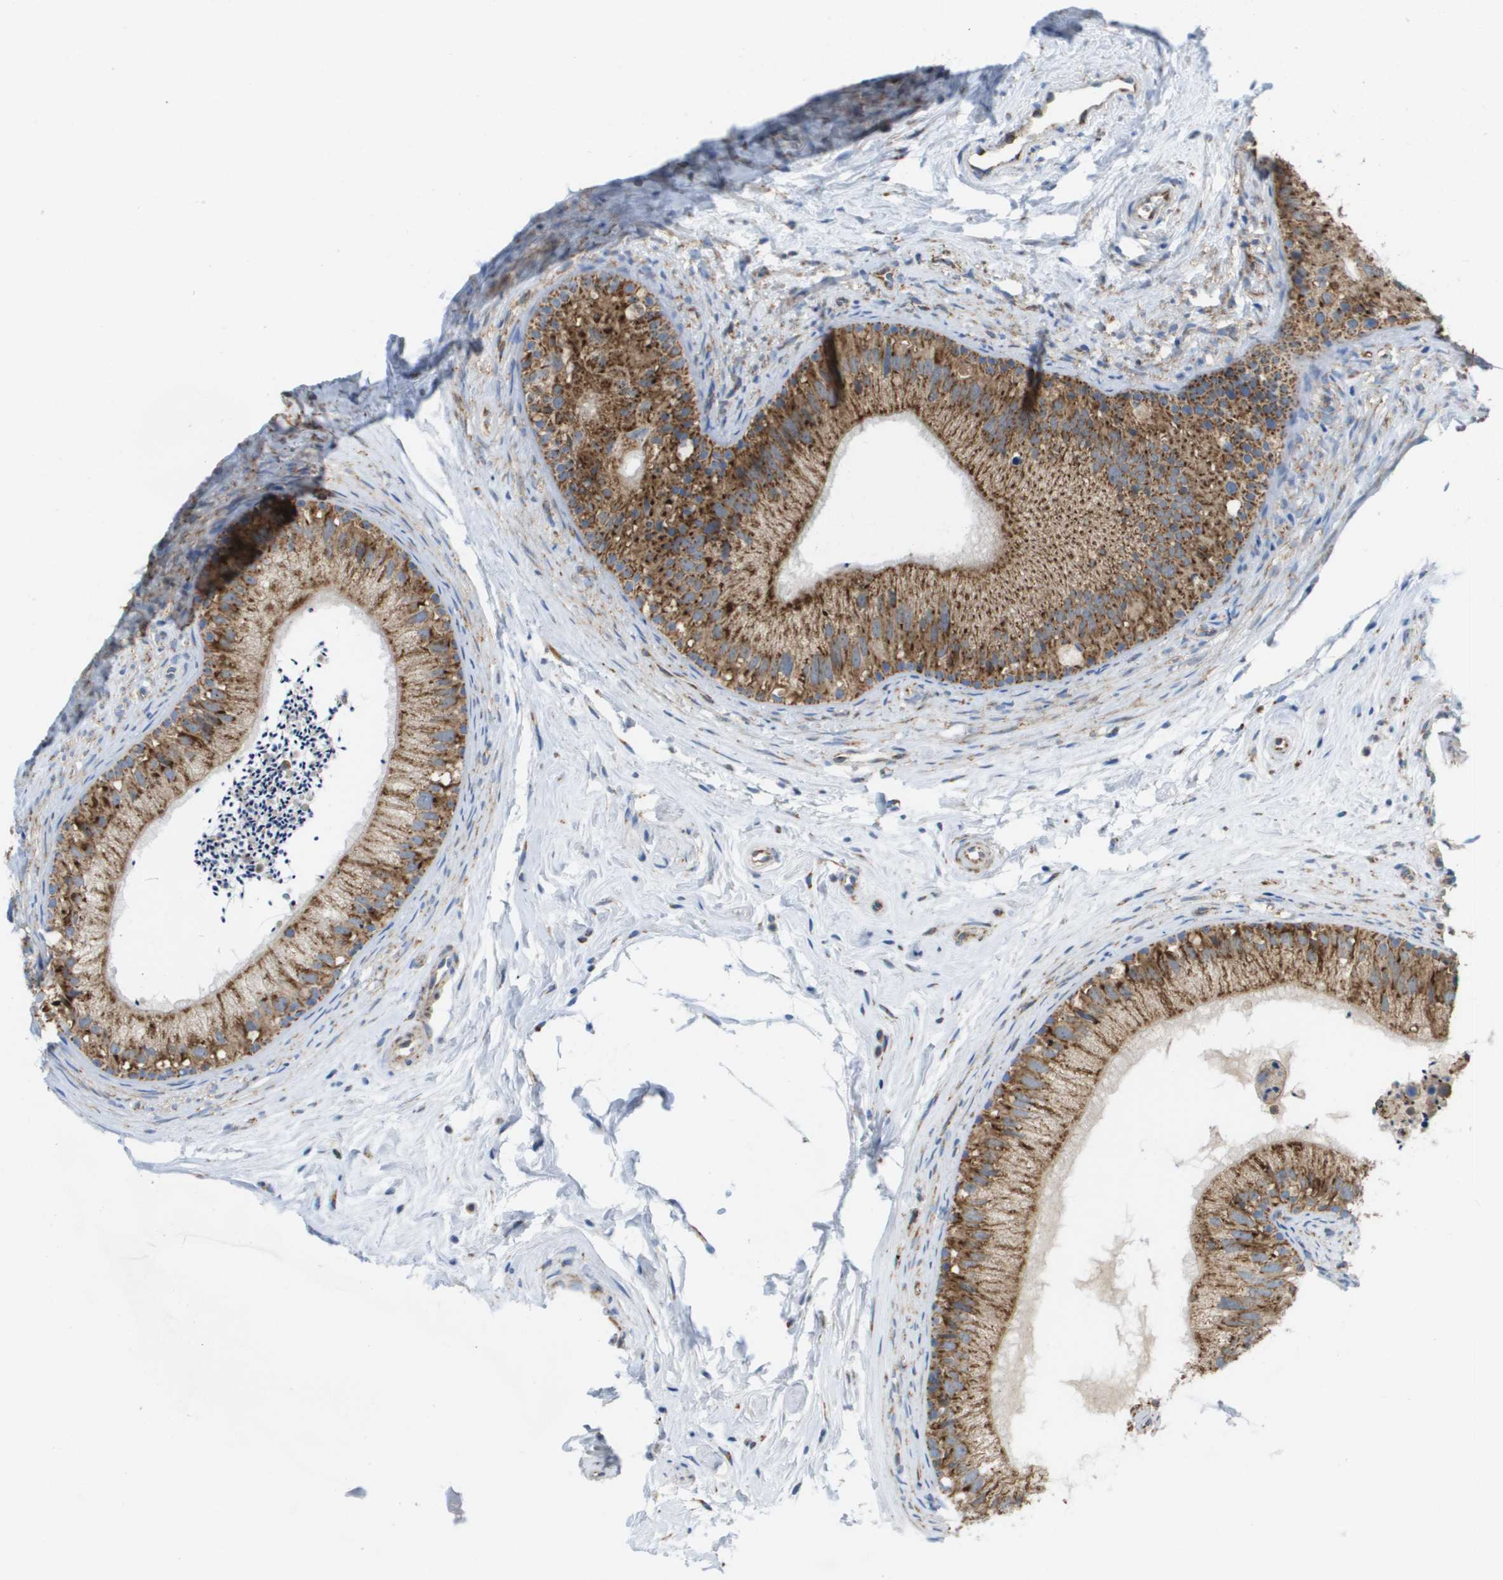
{"staining": {"intensity": "moderate", "quantity": ">75%", "location": "cytoplasmic/membranous"}, "tissue": "epididymis", "cell_type": "Glandular cells", "image_type": "normal", "snomed": [{"axis": "morphology", "description": "Normal tissue, NOS"}, {"axis": "topography", "description": "Epididymis"}], "caption": "Brown immunohistochemical staining in benign human epididymis demonstrates moderate cytoplasmic/membranous positivity in about >75% of glandular cells.", "gene": "FIS1", "patient": {"sex": "male", "age": 56}}